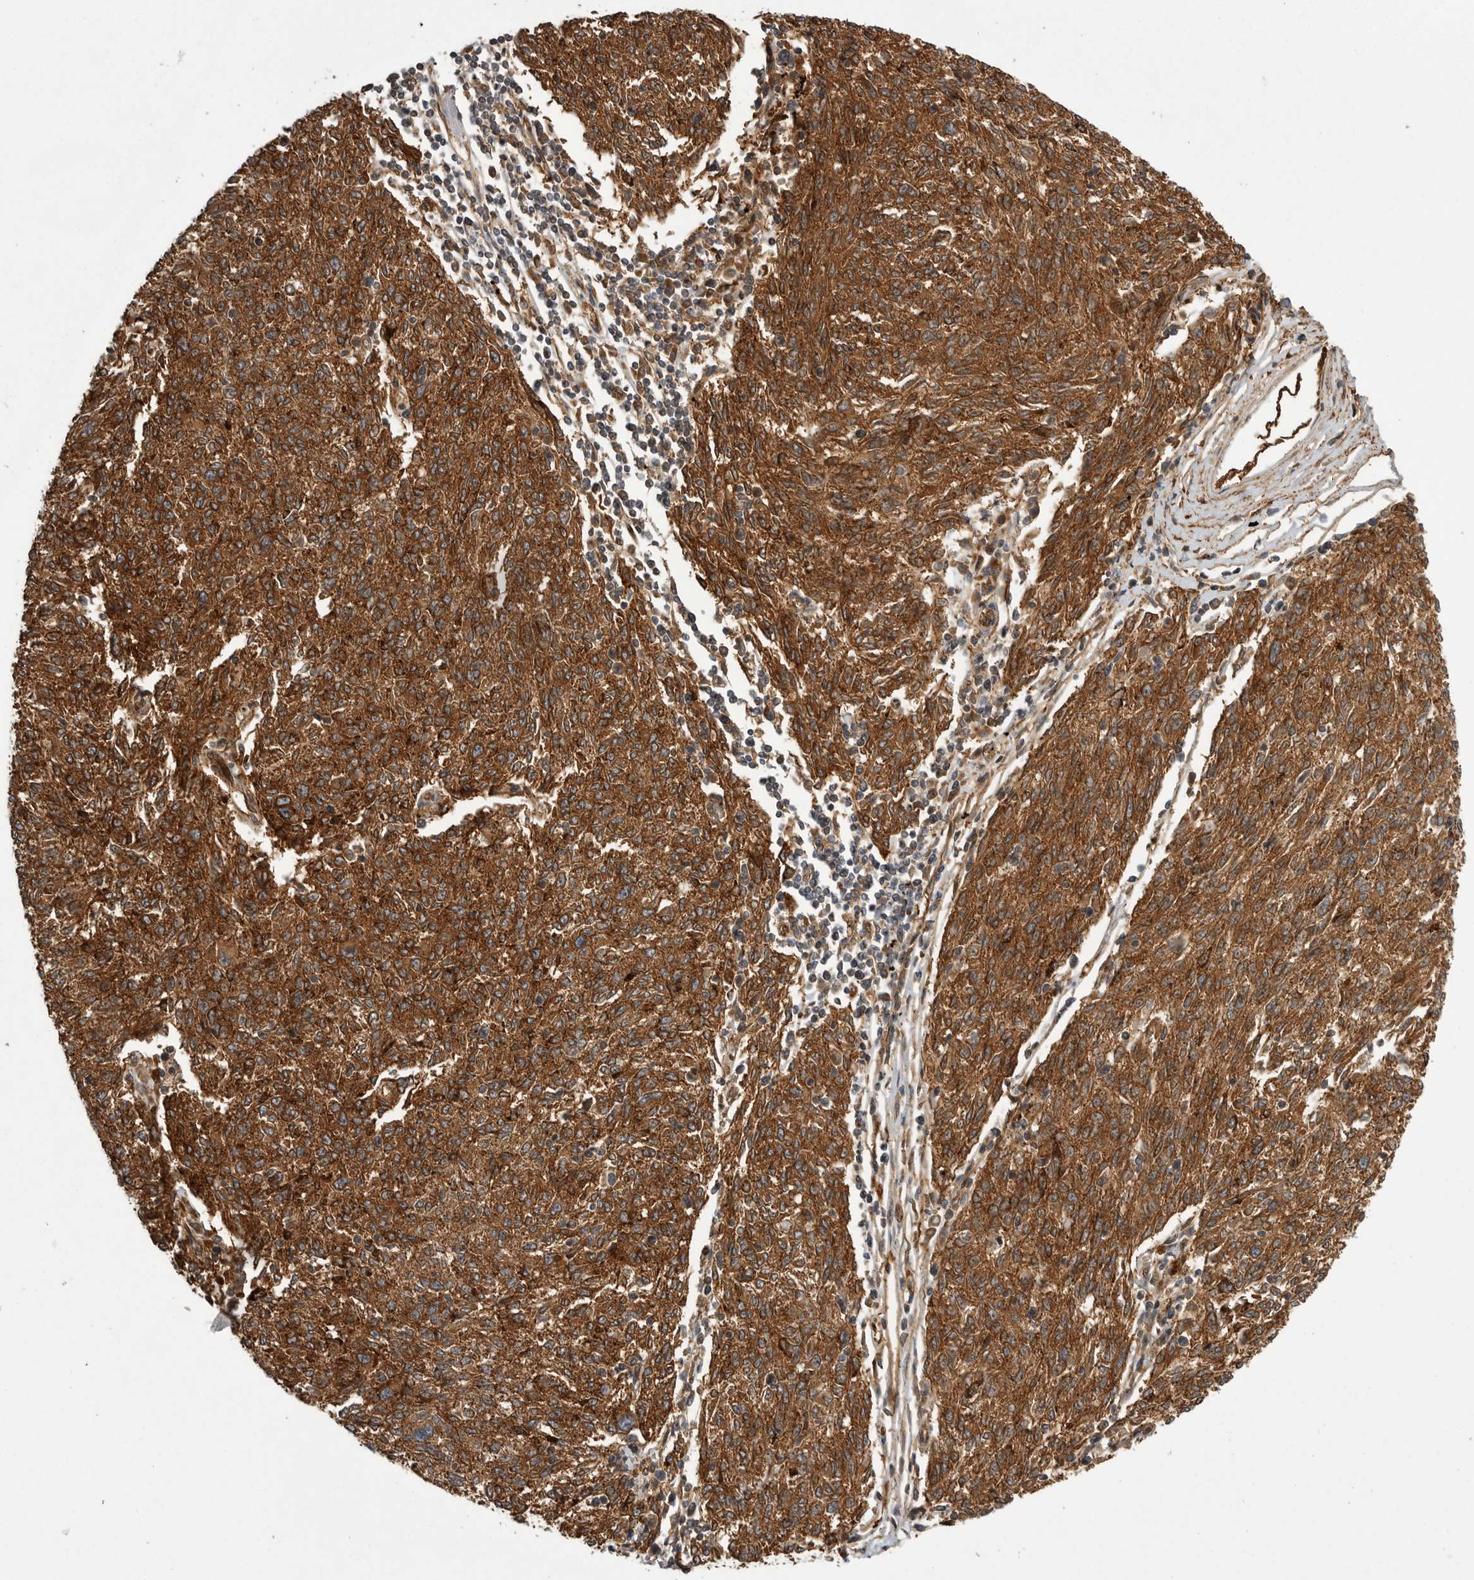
{"staining": {"intensity": "strong", "quantity": ">75%", "location": "cytoplasmic/membranous"}, "tissue": "melanoma", "cell_type": "Tumor cells", "image_type": "cancer", "snomed": [{"axis": "morphology", "description": "Malignant melanoma, NOS"}, {"axis": "topography", "description": "Skin"}], "caption": "Immunohistochemical staining of melanoma displays strong cytoplasmic/membranous protein staining in approximately >75% of tumor cells.", "gene": "NECTIN1", "patient": {"sex": "female", "age": 72}}